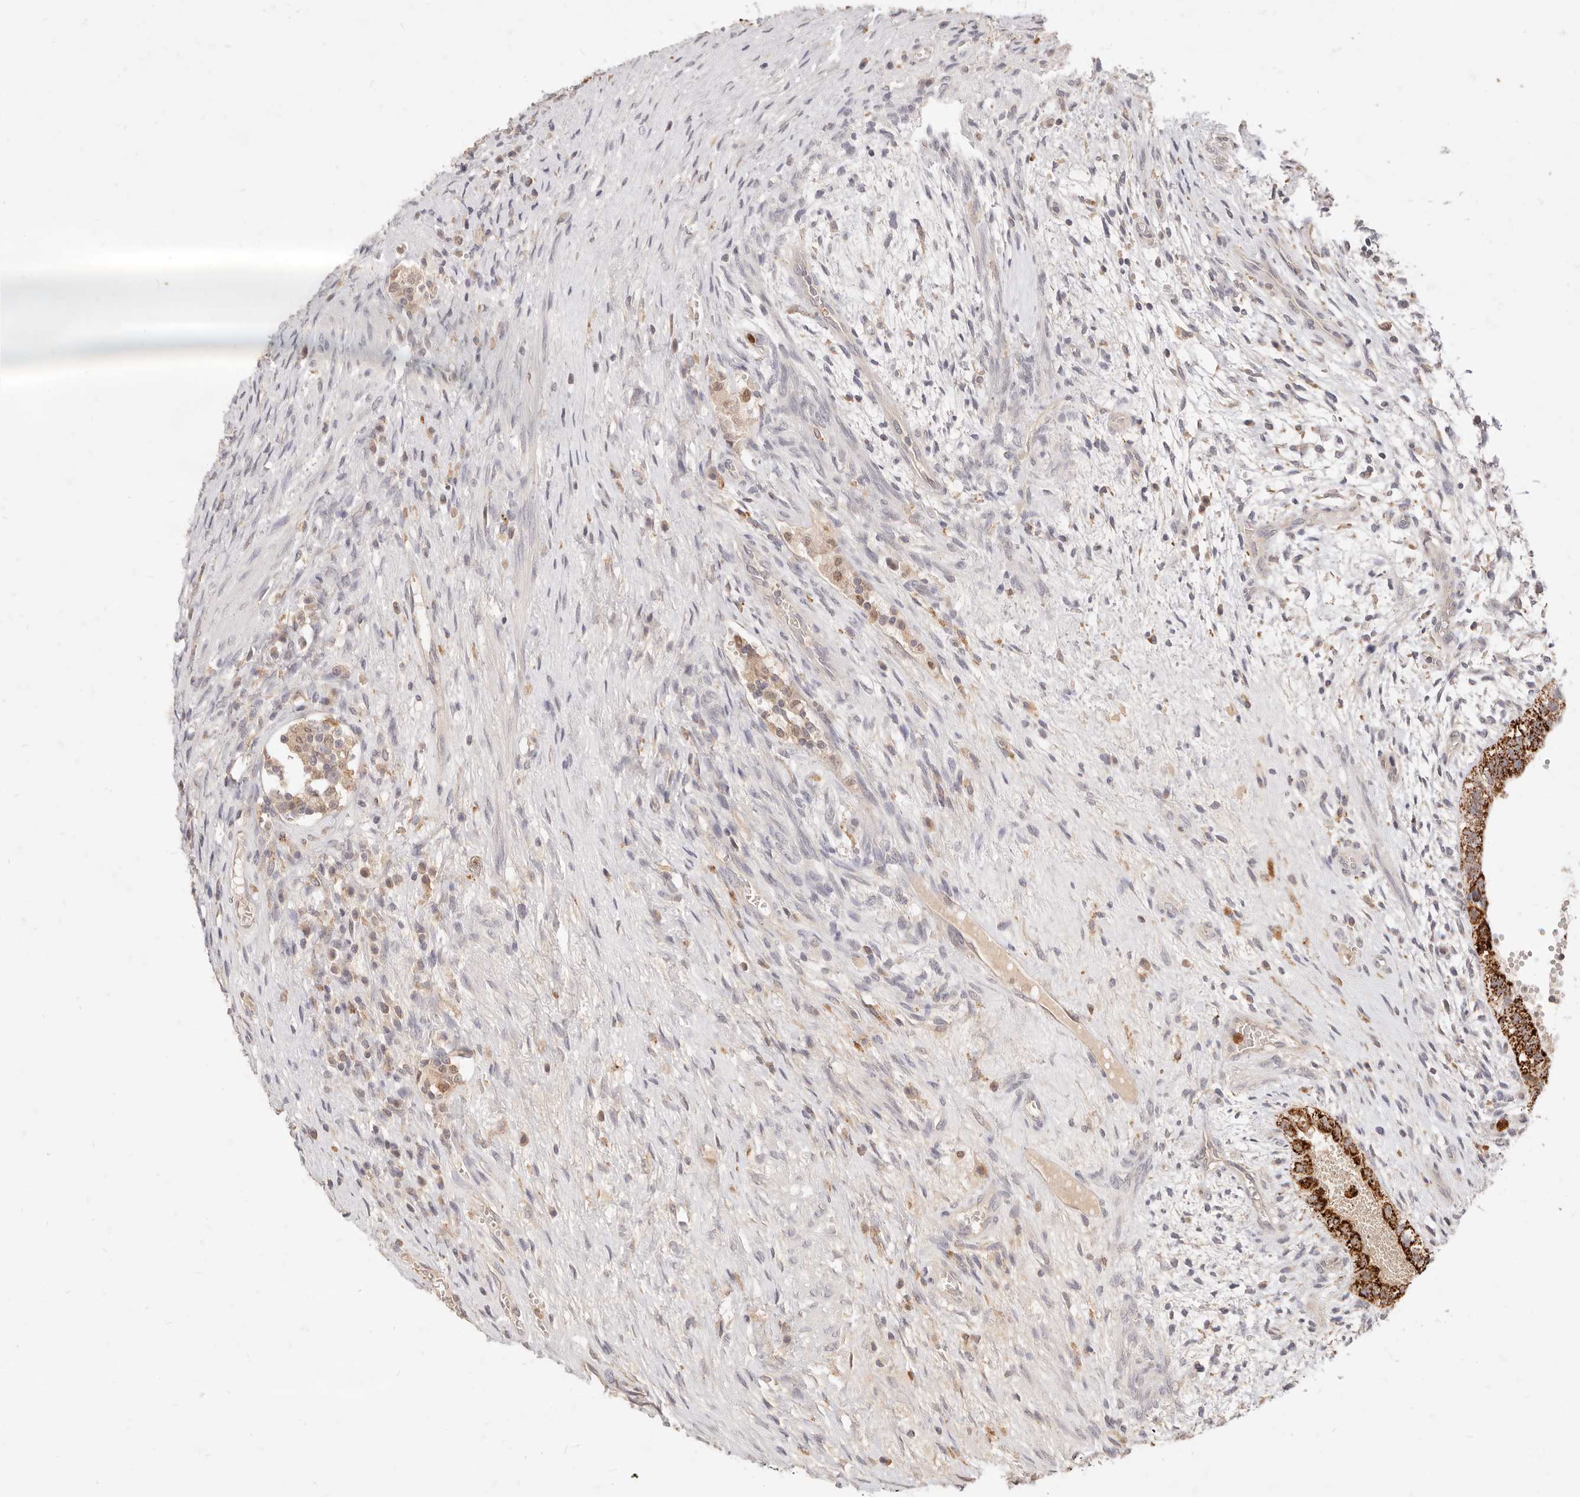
{"staining": {"intensity": "strong", "quantity": ">75%", "location": "cytoplasmic/membranous"}, "tissue": "testis cancer", "cell_type": "Tumor cells", "image_type": "cancer", "snomed": [{"axis": "morphology", "description": "Carcinoma, Embryonal, NOS"}, {"axis": "topography", "description": "Testis"}], "caption": "Human embryonal carcinoma (testis) stained with a protein marker shows strong staining in tumor cells.", "gene": "TMTC2", "patient": {"sex": "male", "age": 26}}